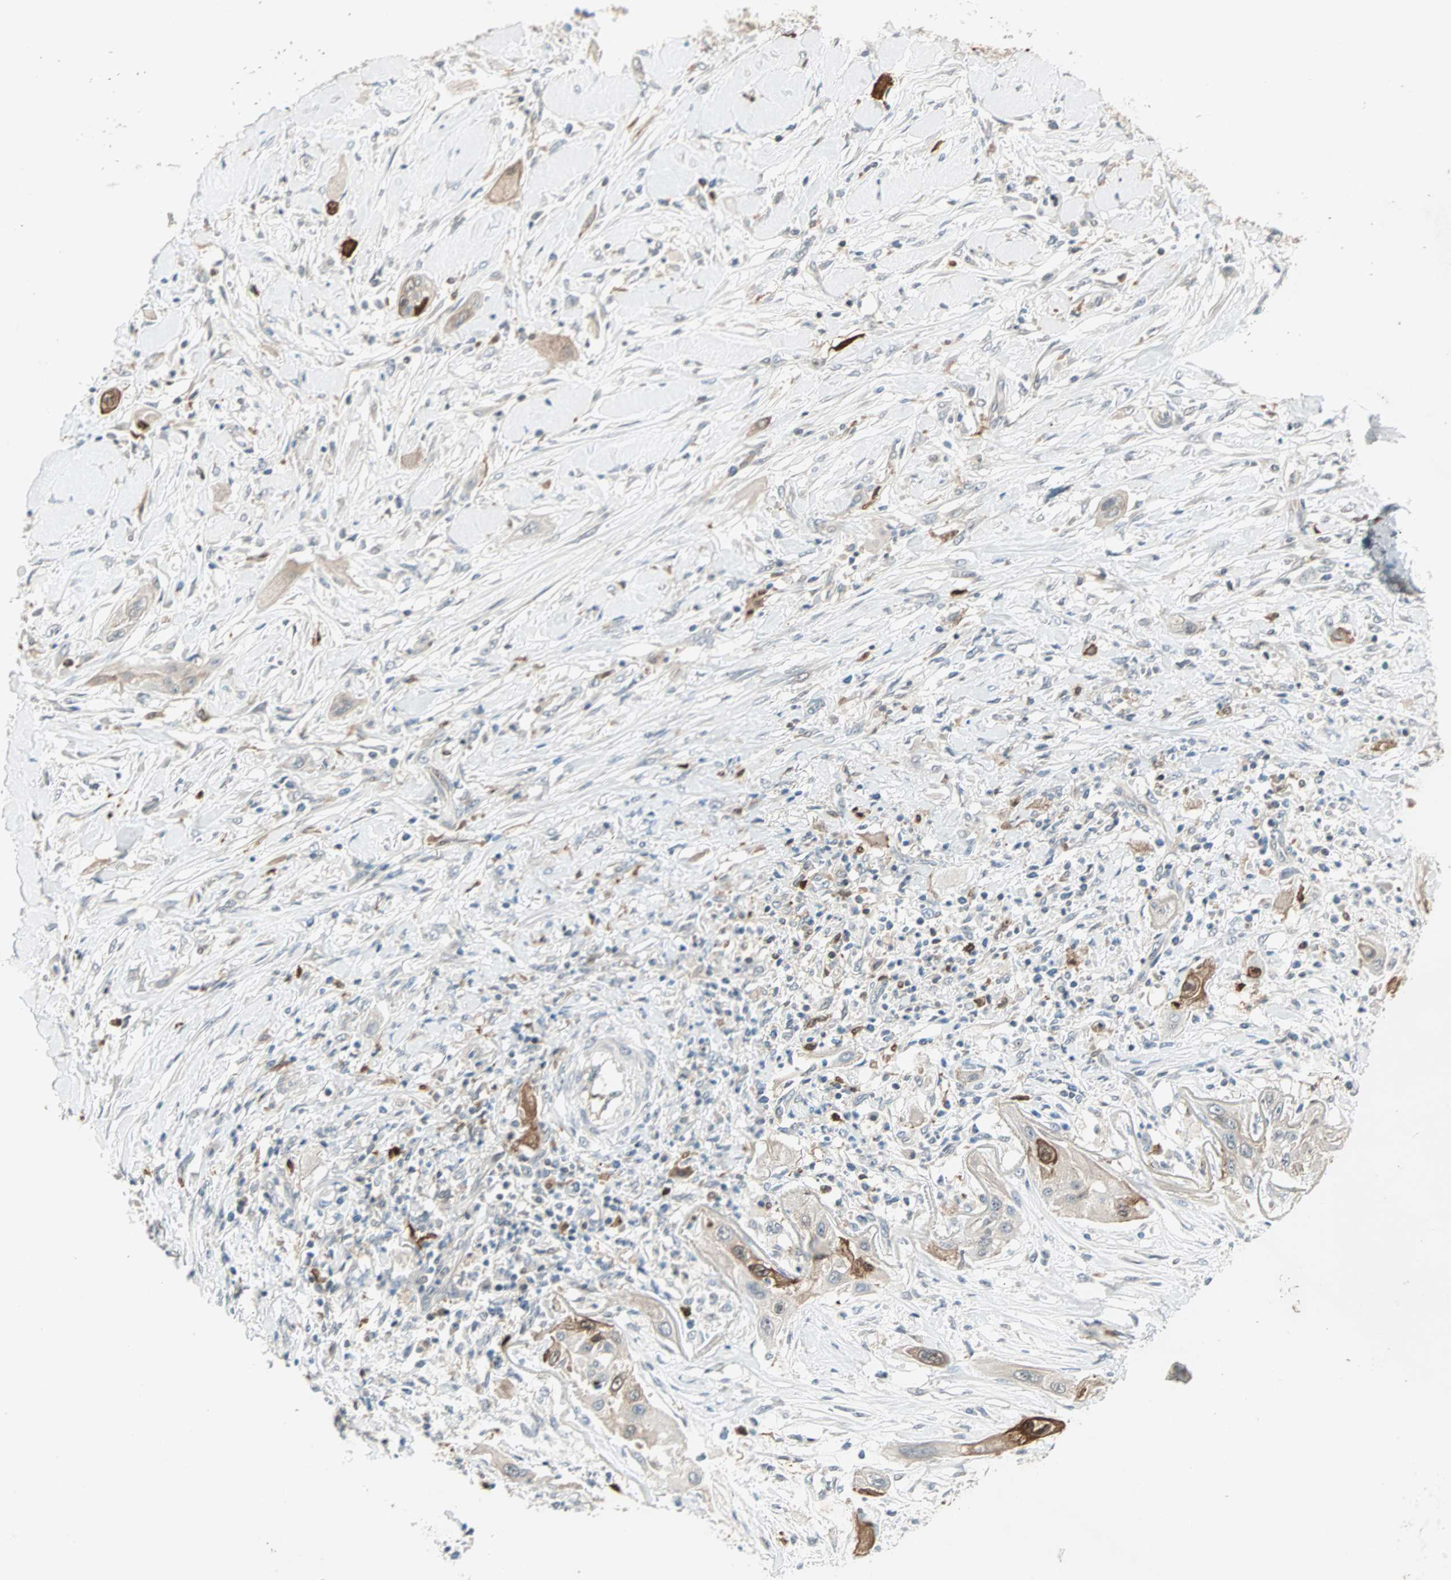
{"staining": {"intensity": "strong", "quantity": ">75%", "location": "cytoplasmic/membranous,nuclear"}, "tissue": "lung cancer", "cell_type": "Tumor cells", "image_type": "cancer", "snomed": [{"axis": "morphology", "description": "Squamous cell carcinoma, NOS"}, {"axis": "topography", "description": "Lung"}], "caption": "Protein staining by immunohistochemistry displays strong cytoplasmic/membranous and nuclear positivity in about >75% of tumor cells in lung cancer.", "gene": "RTL6", "patient": {"sex": "female", "age": 47}}